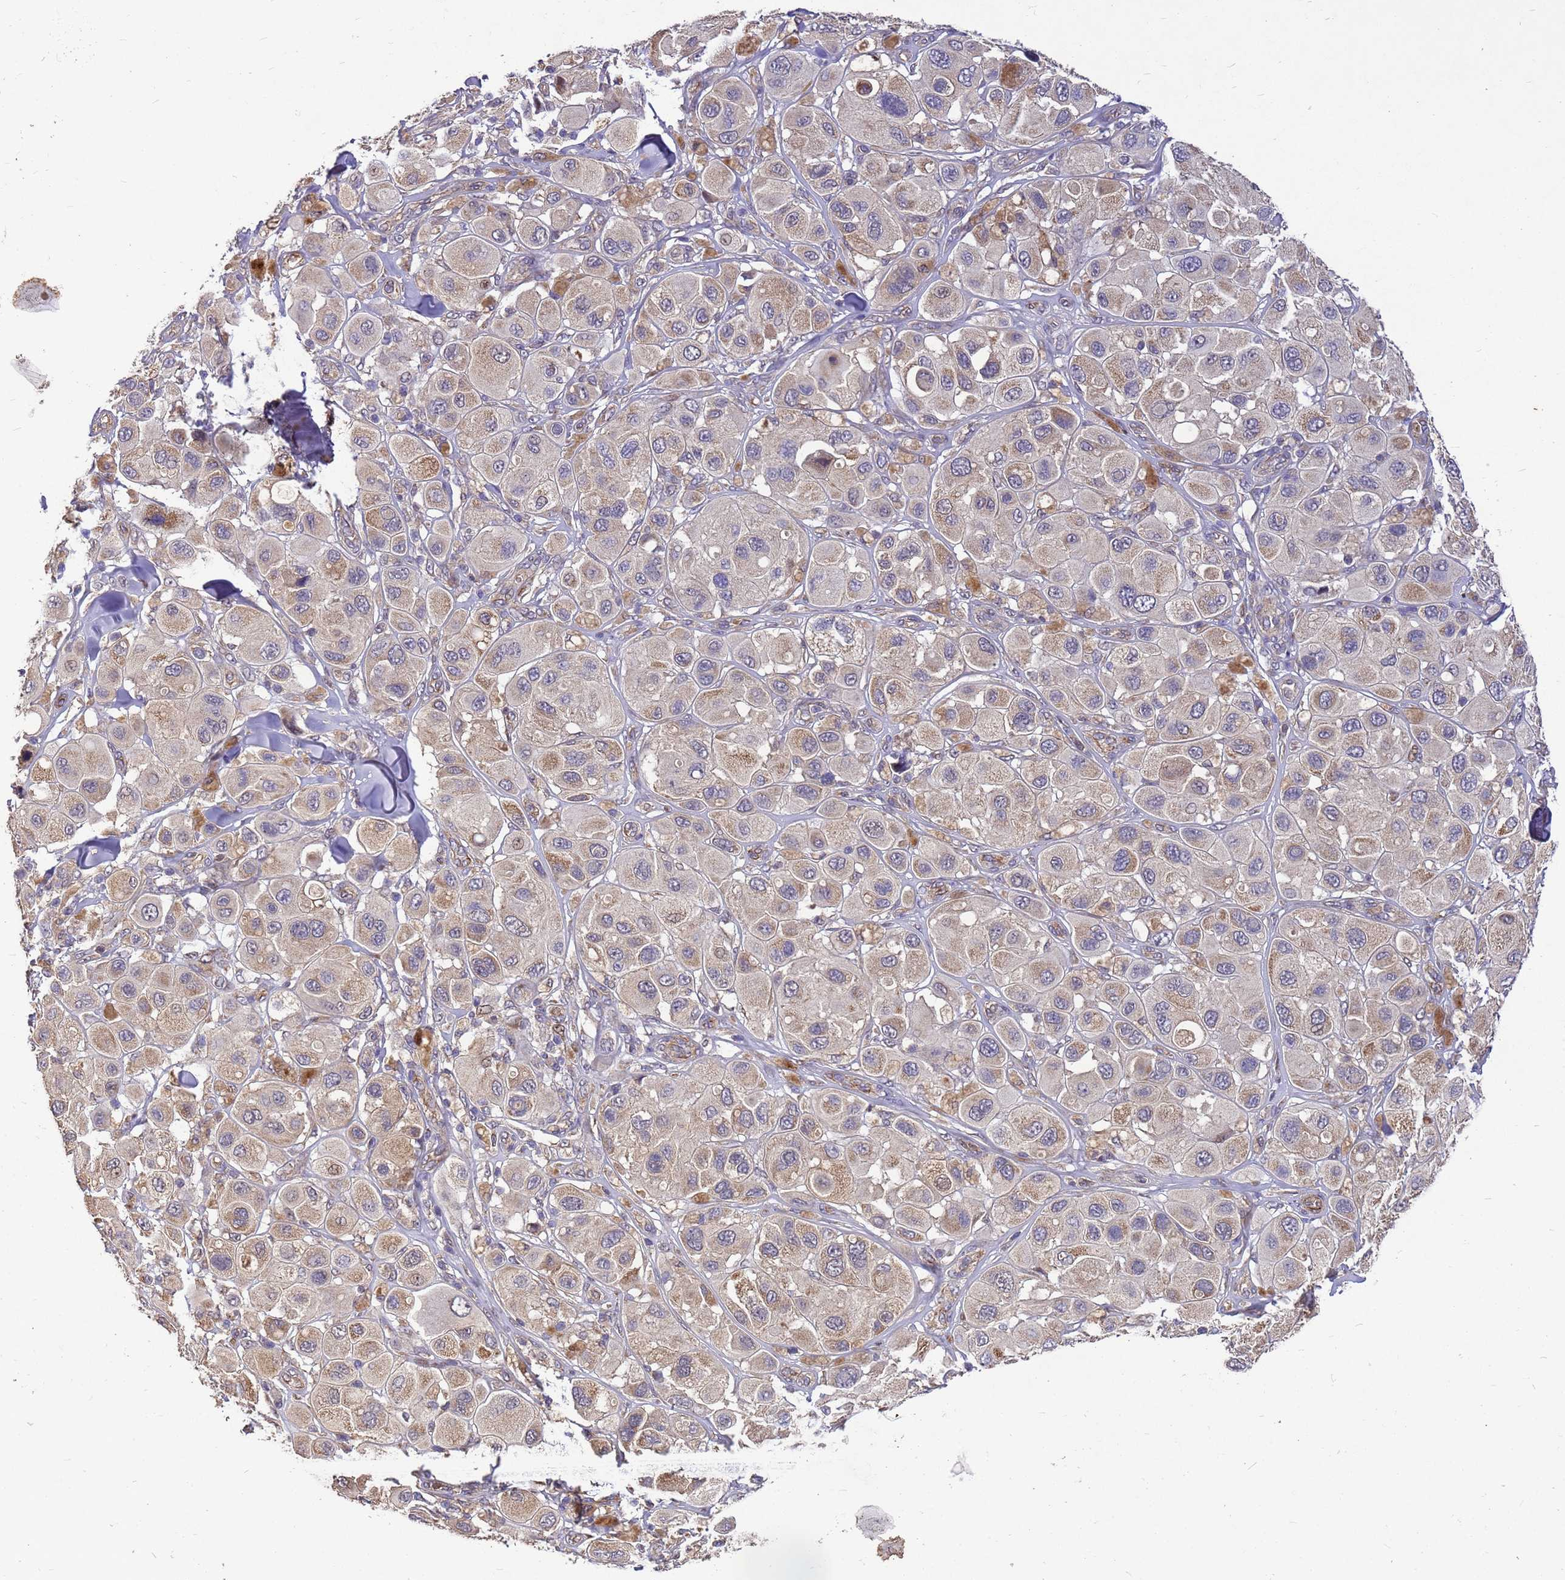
{"staining": {"intensity": "moderate", "quantity": "25%-75%", "location": "cytoplasmic/membranous"}, "tissue": "melanoma", "cell_type": "Tumor cells", "image_type": "cancer", "snomed": [{"axis": "morphology", "description": "Malignant melanoma, Metastatic site"}, {"axis": "topography", "description": "Skin"}], "caption": "Protein expression analysis of melanoma exhibits moderate cytoplasmic/membranous staining in approximately 25%-75% of tumor cells.", "gene": "RSPRY1", "patient": {"sex": "male", "age": 41}}